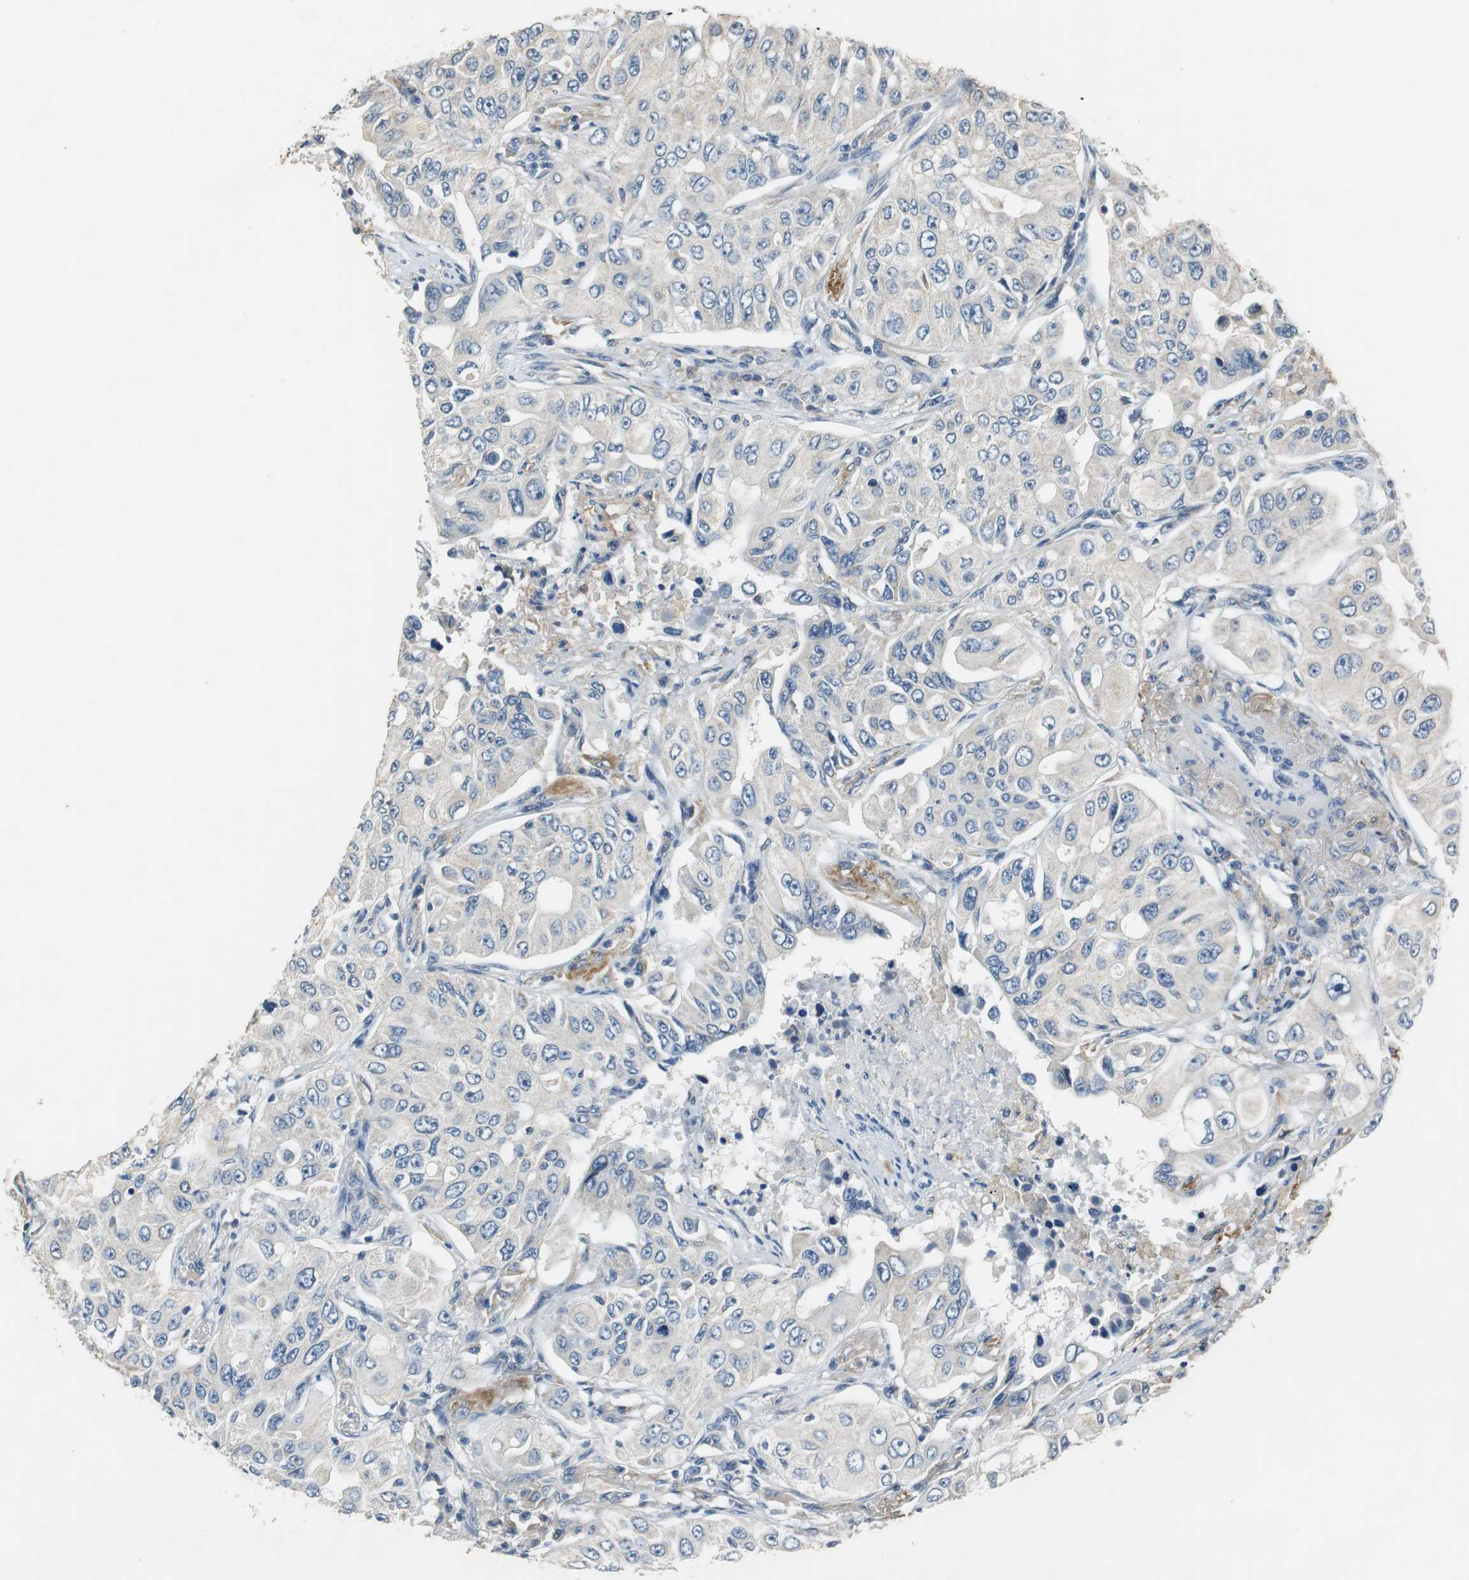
{"staining": {"intensity": "weak", "quantity": ">75%", "location": "cytoplasmic/membranous"}, "tissue": "lung cancer", "cell_type": "Tumor cells", "image_type": "cancer", "snomed": [{"axis": "morphology", "description": "Adenocarcinoma, NOS"}, {"axis": "topography", "description": "Lung"}], "caption": "Immunohistochemical staining of lung cancer displays low levels of weak cytoplasmic/membranous protein staining in about >75% of tumor cells.", "gene": "ALDH4A1", "patient": {"sex": "male", "age": 84}}